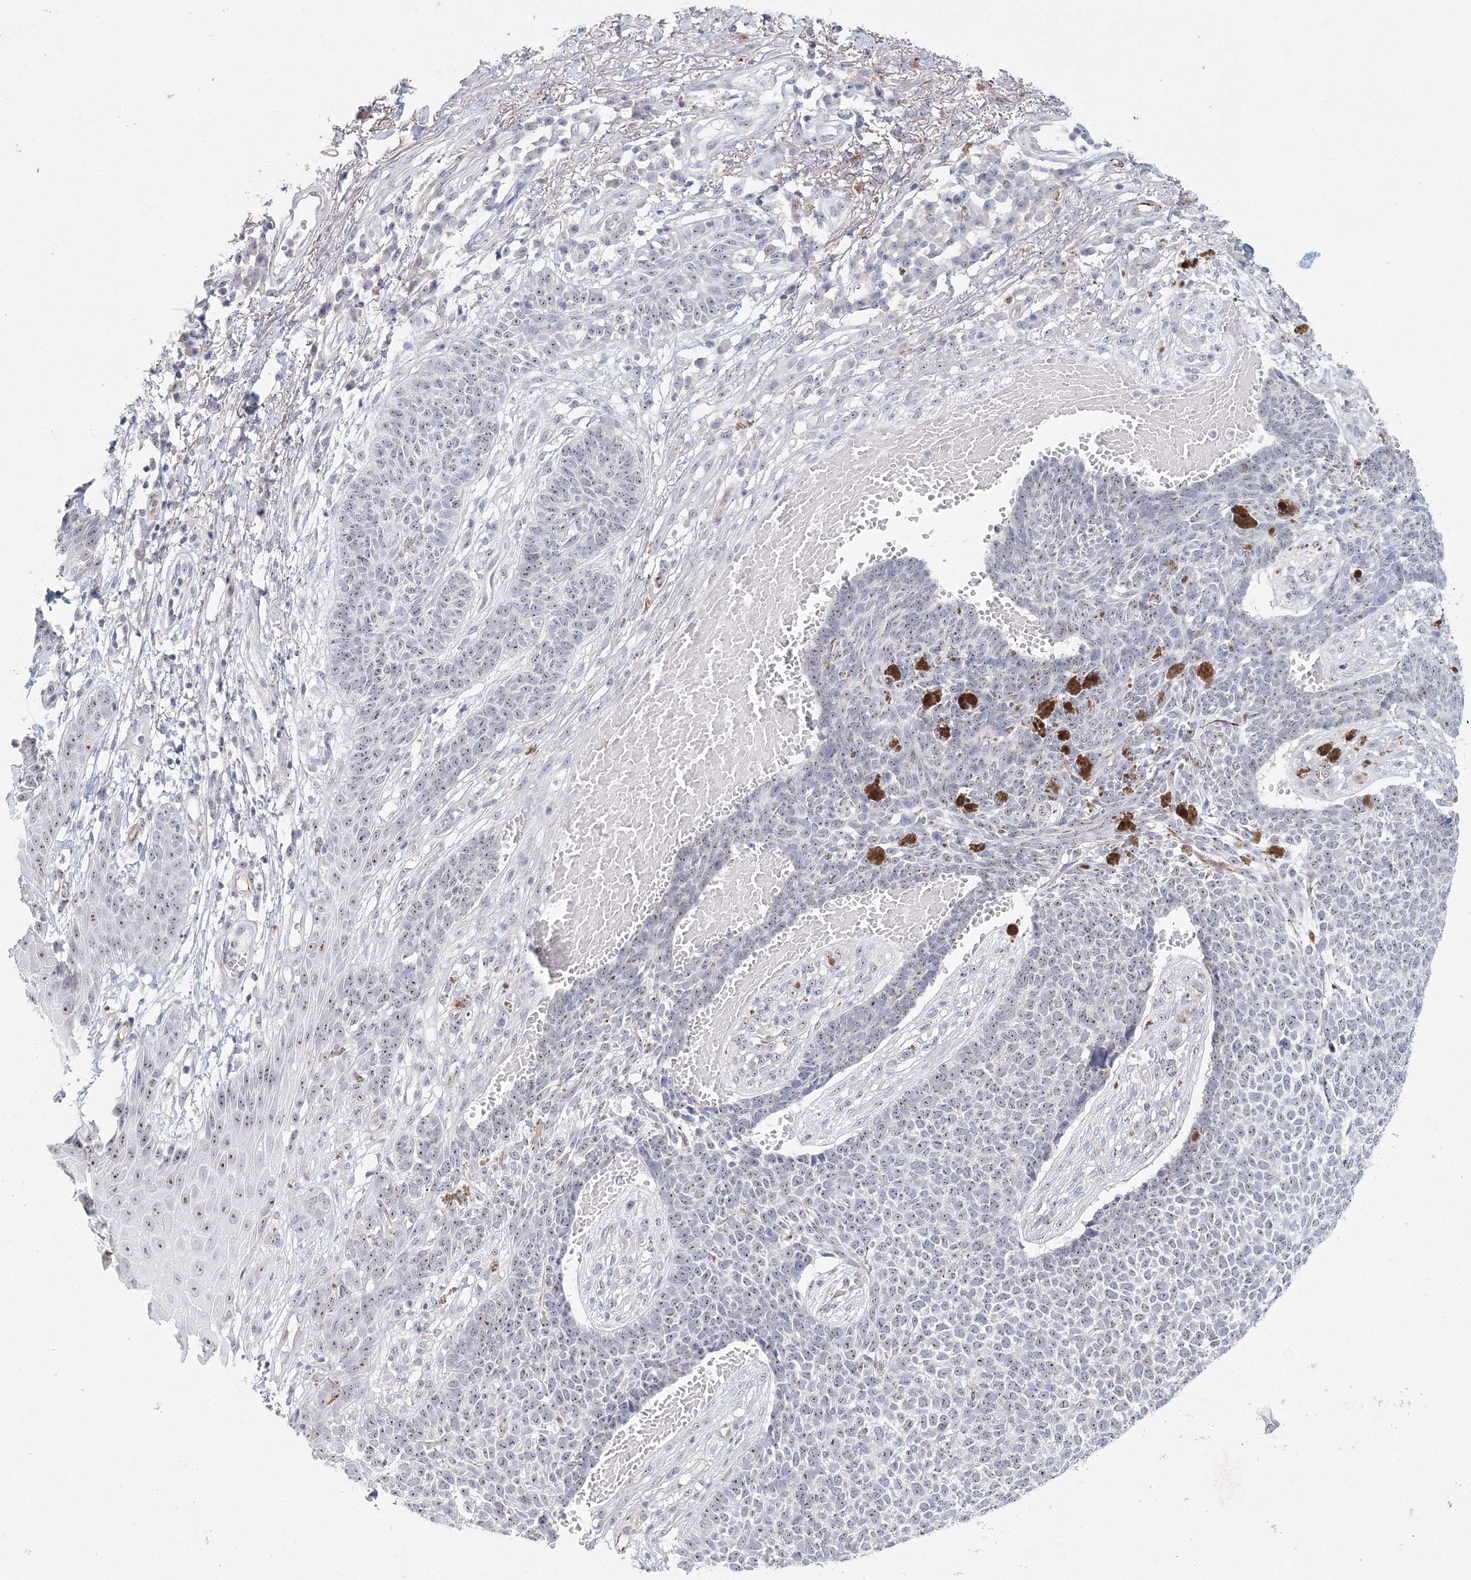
{"staining": {"intensity": "weak", "quantity": ">75%", "location": "nuclear"}, "tissue": "skin cancer", "cell_type": "Tumor cells", "image_type": "cancer", "snomed": [{"axis": "morphology", "description": "Basal cell carcinoma"}, {"axis": "topography", "description": "Skin"}], "caption": "Skin cancer stained with a protein marker shows weak staining in tumor cells.", "gene": "SIRT7", "patient": {"sex": "female", "age": 84}}